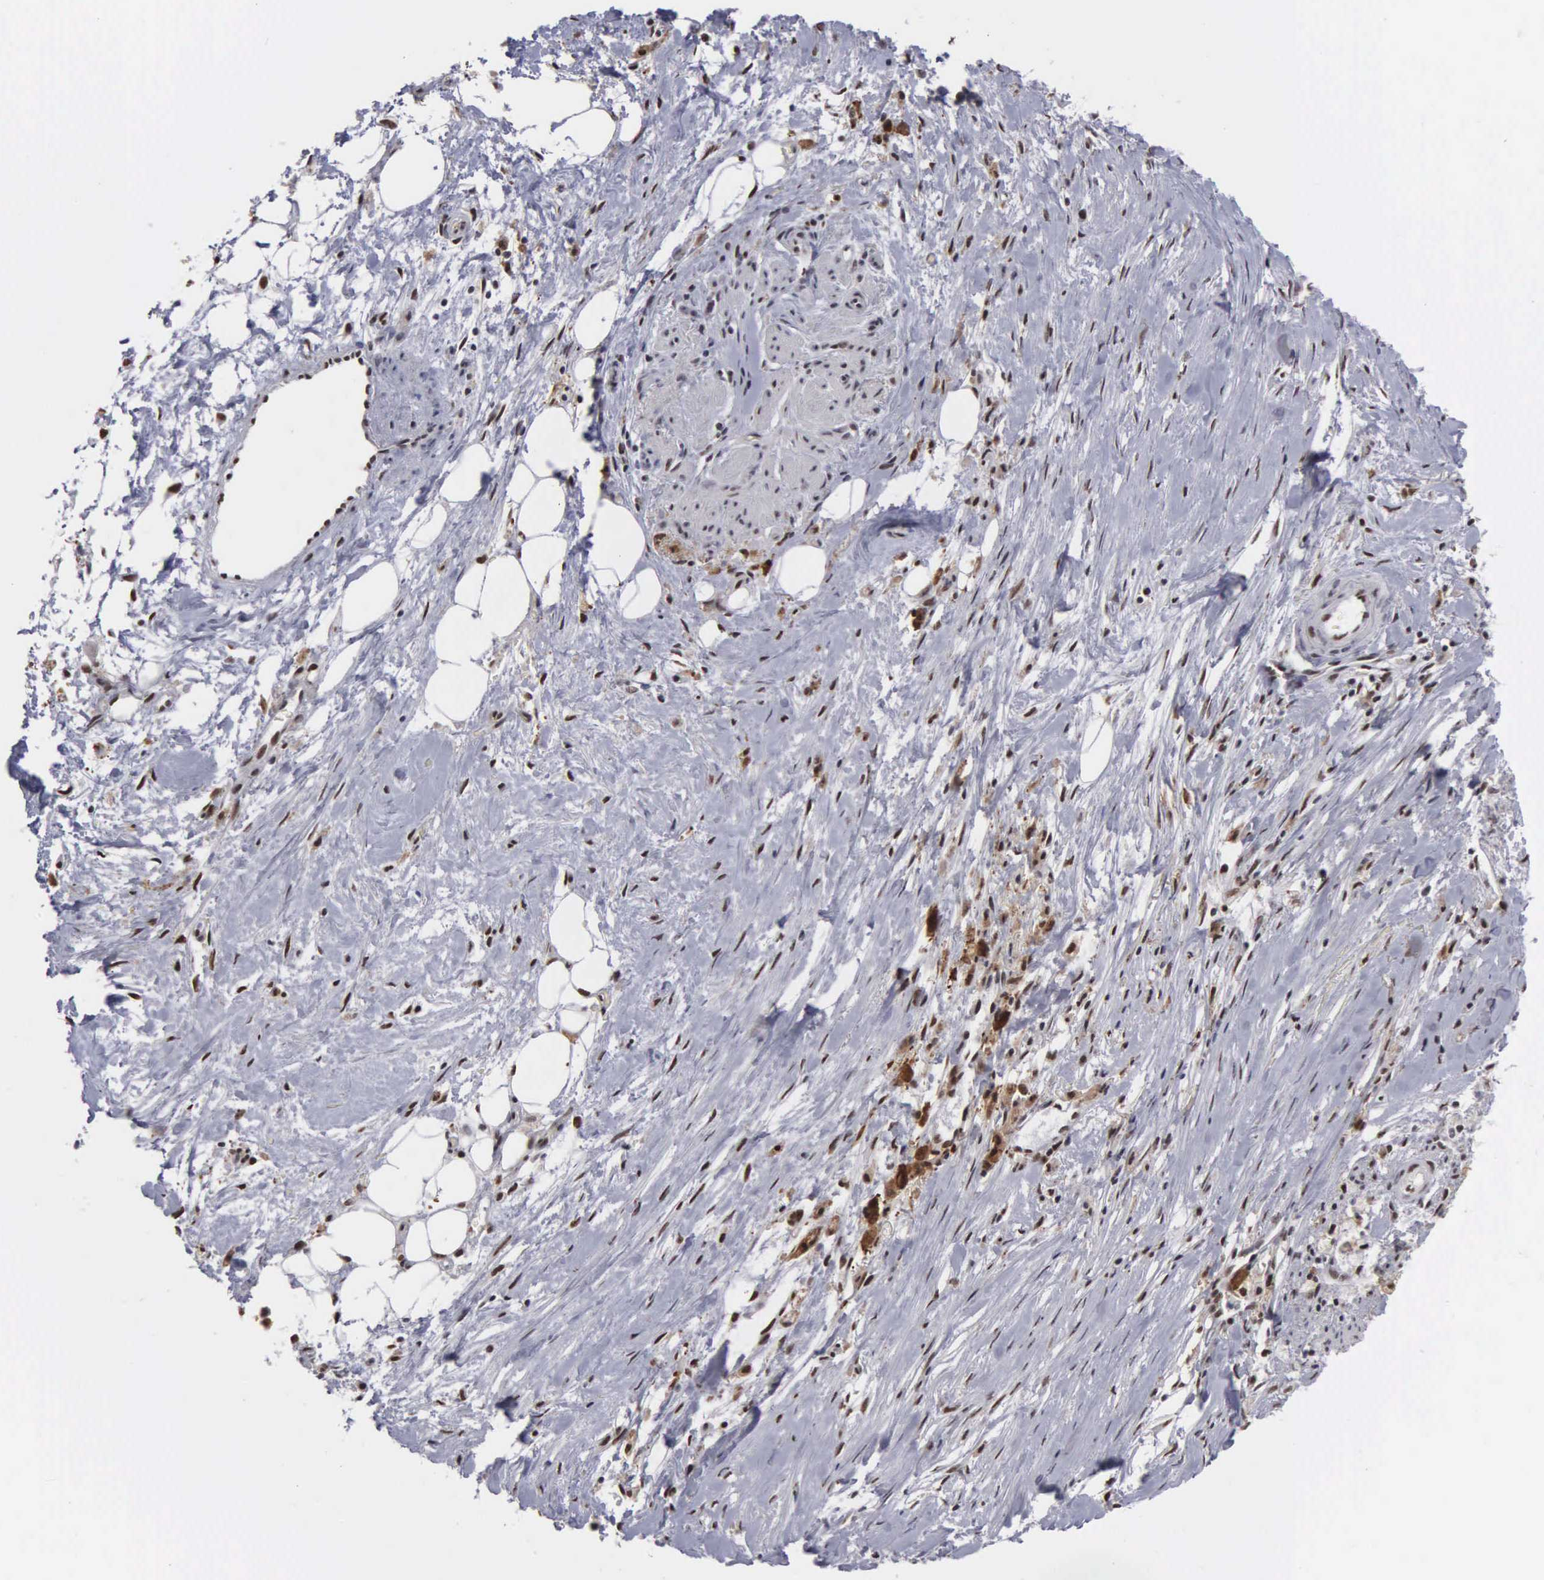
{"staining": {"intensity": "moderate", "quantity": ">75%", "location": "nuclear"}, "tissue": "pancreatic cancer", "cell_type": "Tumor cells", "image_type": "cancer", "snomed": [{"axis": "morphology", "description": "Adenocarcinoma, NOS"}, {"axis": "topography", "description": "Pancreas"}], "caption": "IHC staining of pancreatic adenocarcinoma, which shows medium levels of moderate nuclear expression in about >75% of tumor cells indicating moderate nuclear protein positivity. The staining was performed using DAB (brown) for protein detection and nuclei were counterstained in hematoxylin (blue).", "gene": "KIAA0586", "patient": {"sex": "male", "age": 79}}